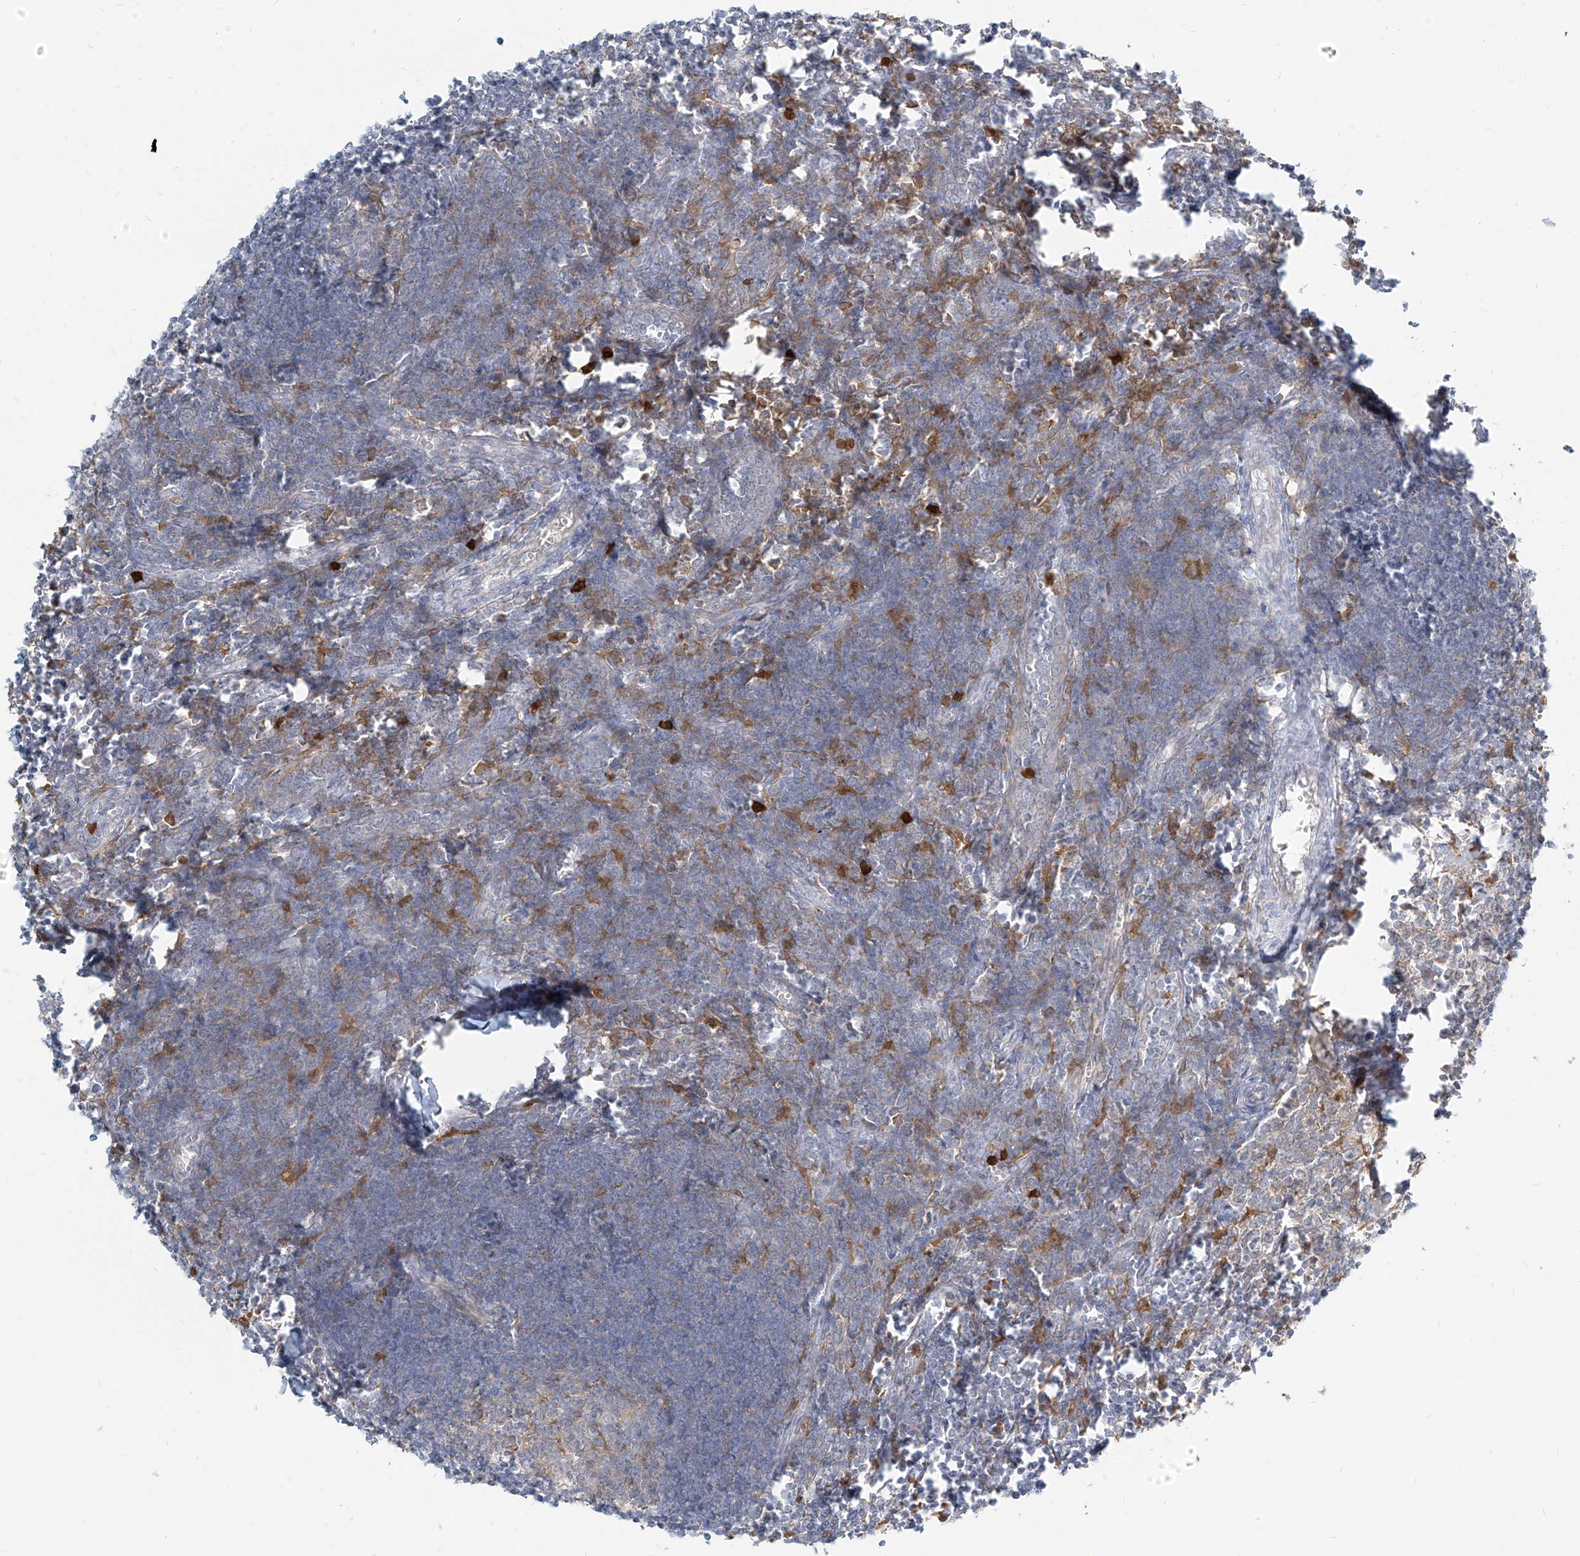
{"staining": {"intensity": "weak", "quantity": "<25%", "location": "cytoplasmic/membranous"}, "tissue": "lymph node", "cell_type": "Germinal center cells", "image_type": "normal", "snomed": [{"axis": "morphology", "description": "Normal tissue, NOS"}, {"axis": "morphology", "description": "Malignant melanoma, Metastatic site"}, {"axis": "topography", "description": "Lymph node"}], "caption": "Protein analysis of benign lymph node displays no significant expression in germinal center cells. (DAB (3,3'-diaminobenzidine) IHC with hematoxylin counter stain).", "gene": "PGD", "patient": {"sex": "male", "age": 41}}